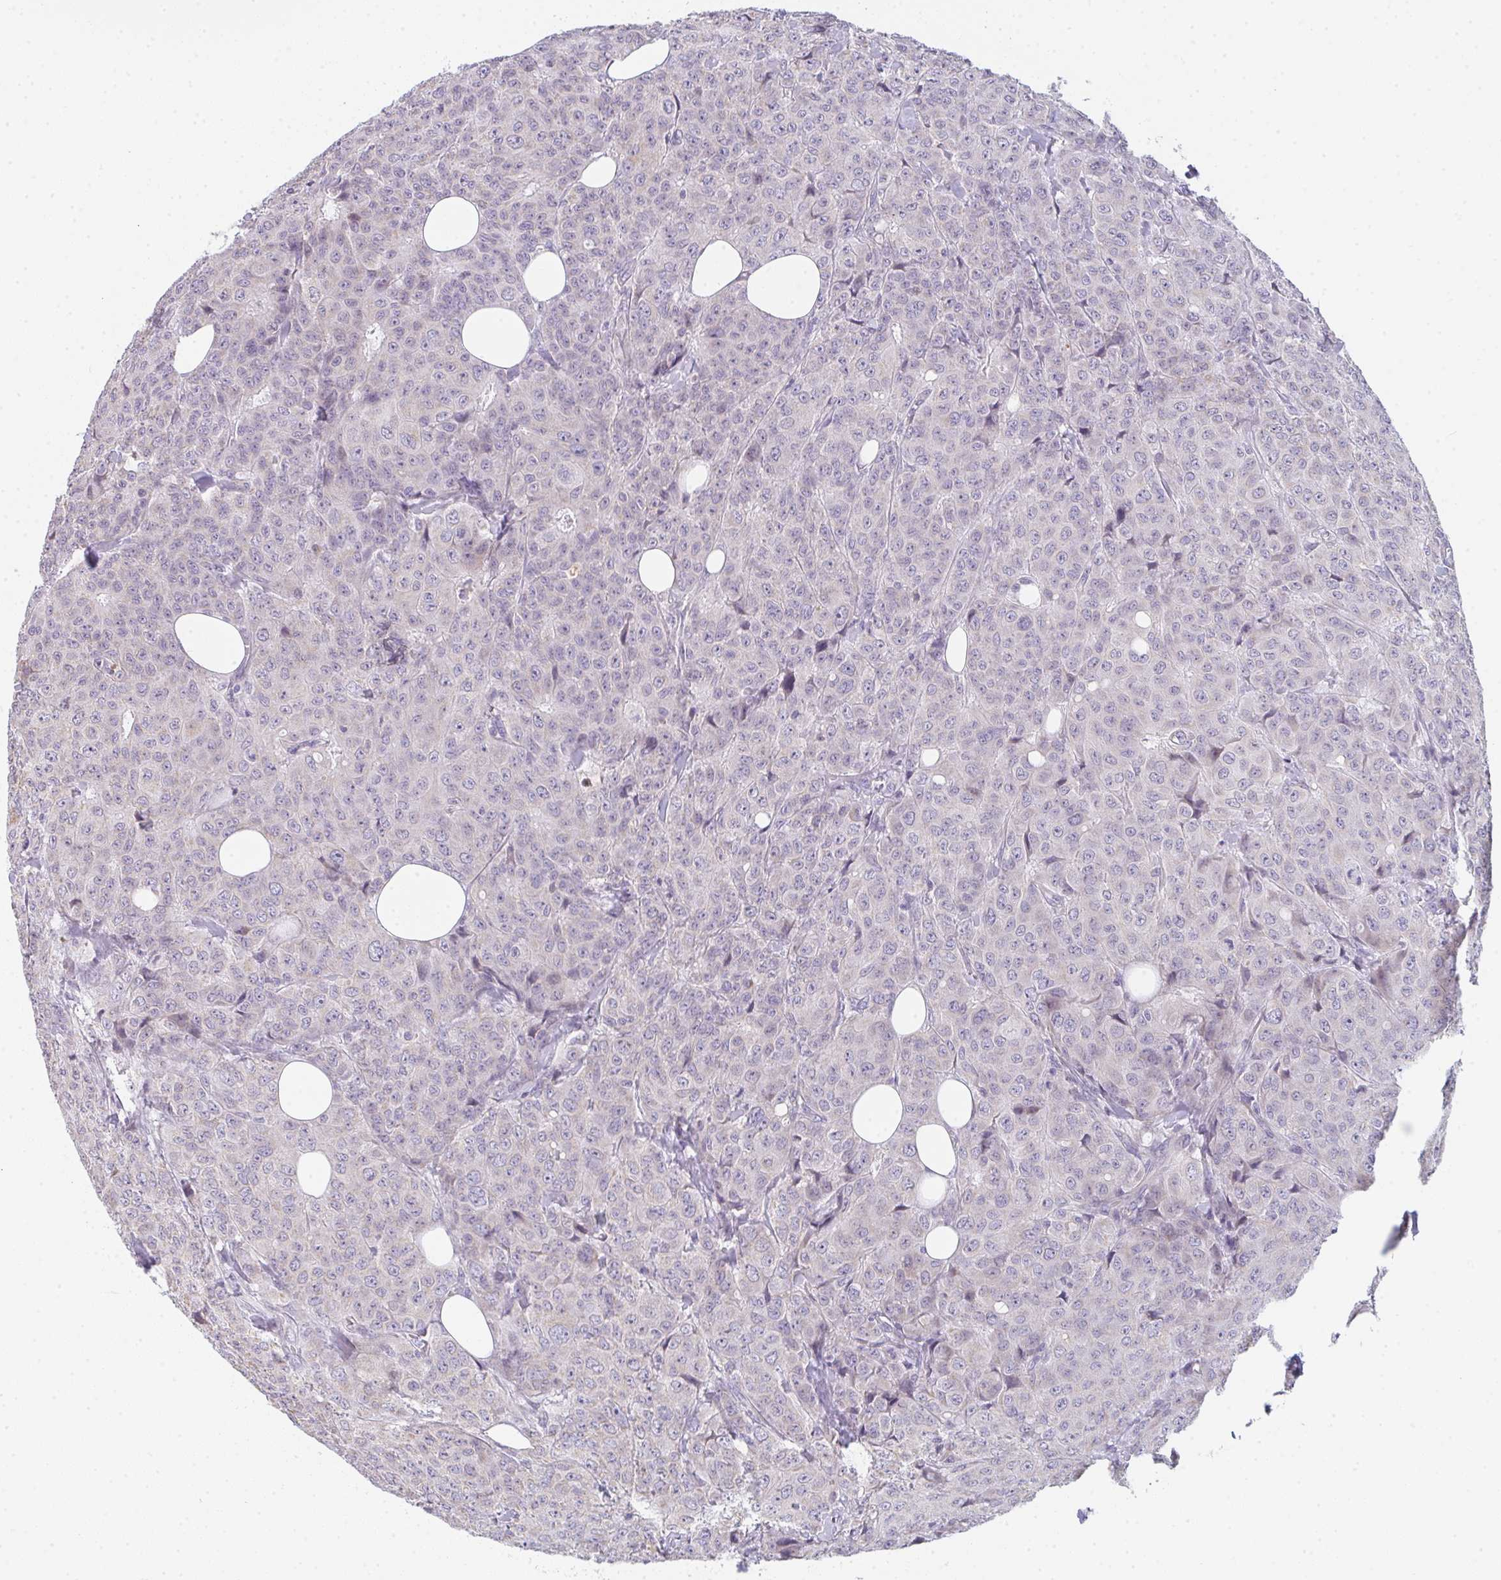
{"staining": {"intensity": "weak", "quantity": "<25%", "location": "cytoplasmic/membranous"}, "tissue": "breast cancer", "cell_type": "Tumor cells", "image_type": "cancer", "snomed": [{"axis": "morphology", "description": "Duct carcinoma"}, {"axis": "topography", "description": "Breast"}], "caption": "This is a histopathology image of immunohistochemistry staining of breast cancer, which shows no positivity in tumor cells.", "gene": "CACNA1S", "patient": {"sex": "female", "age": 43}}